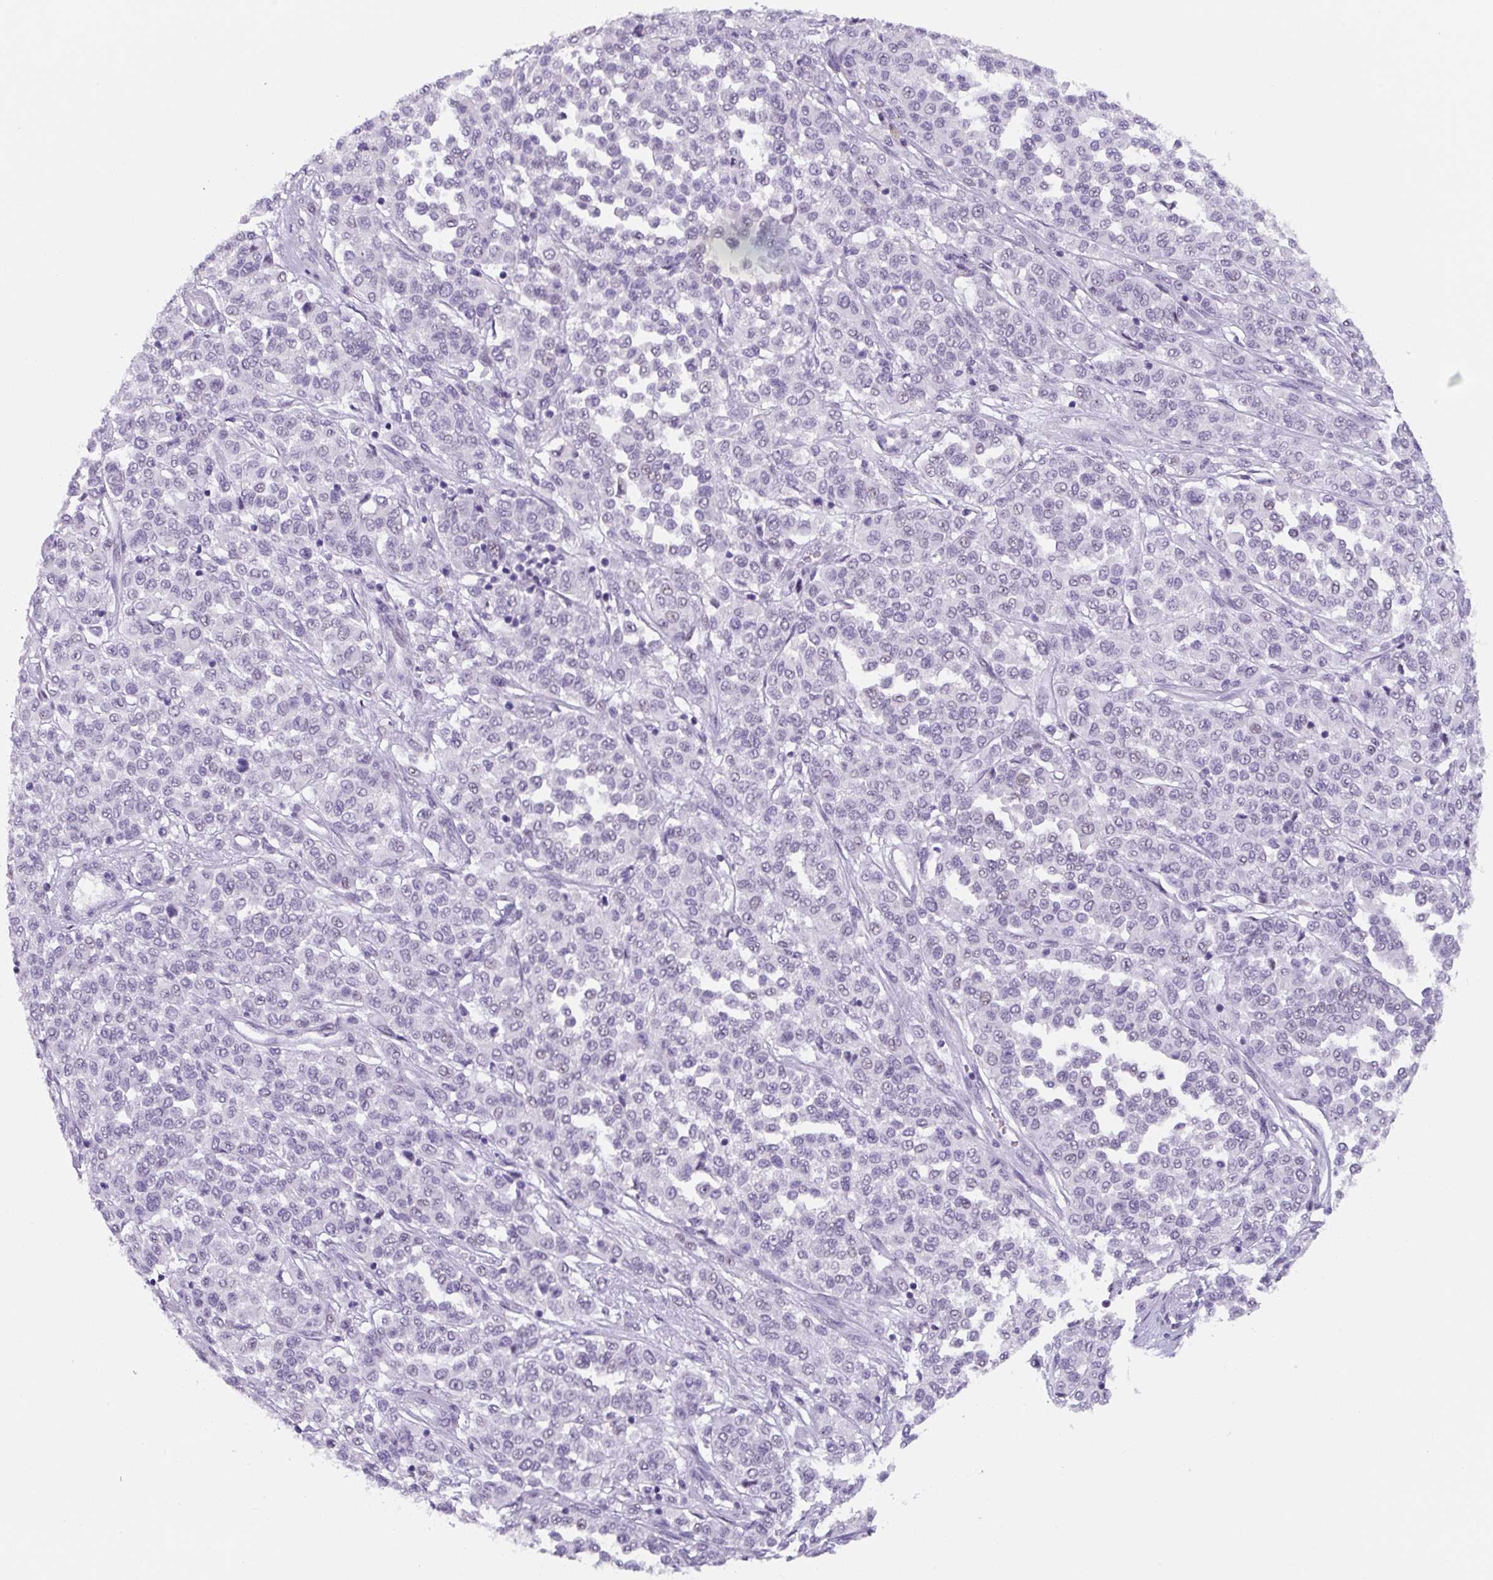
{"staining": {"intensity": "negative", "quantity": "none", "location": "none"}, "tissue": "melanoma", "cell_type": "Tumor cells", "image_type": "cancer", "snomed": [{"axis": "morphology", "description": "Malignant melanoma, Metastatic site"}, {"axis": "topography", "description": "Pancreas"}], "caption": "High magnification brightfield microscopy of malignant melanoma (metastatic site) stained with DAB (brown) and counterstained with hematoxylin (blue): tumor cells show no significant expression.", "gene": "TNFRSF8", "patient": {"sex": "female", "age": 30}}